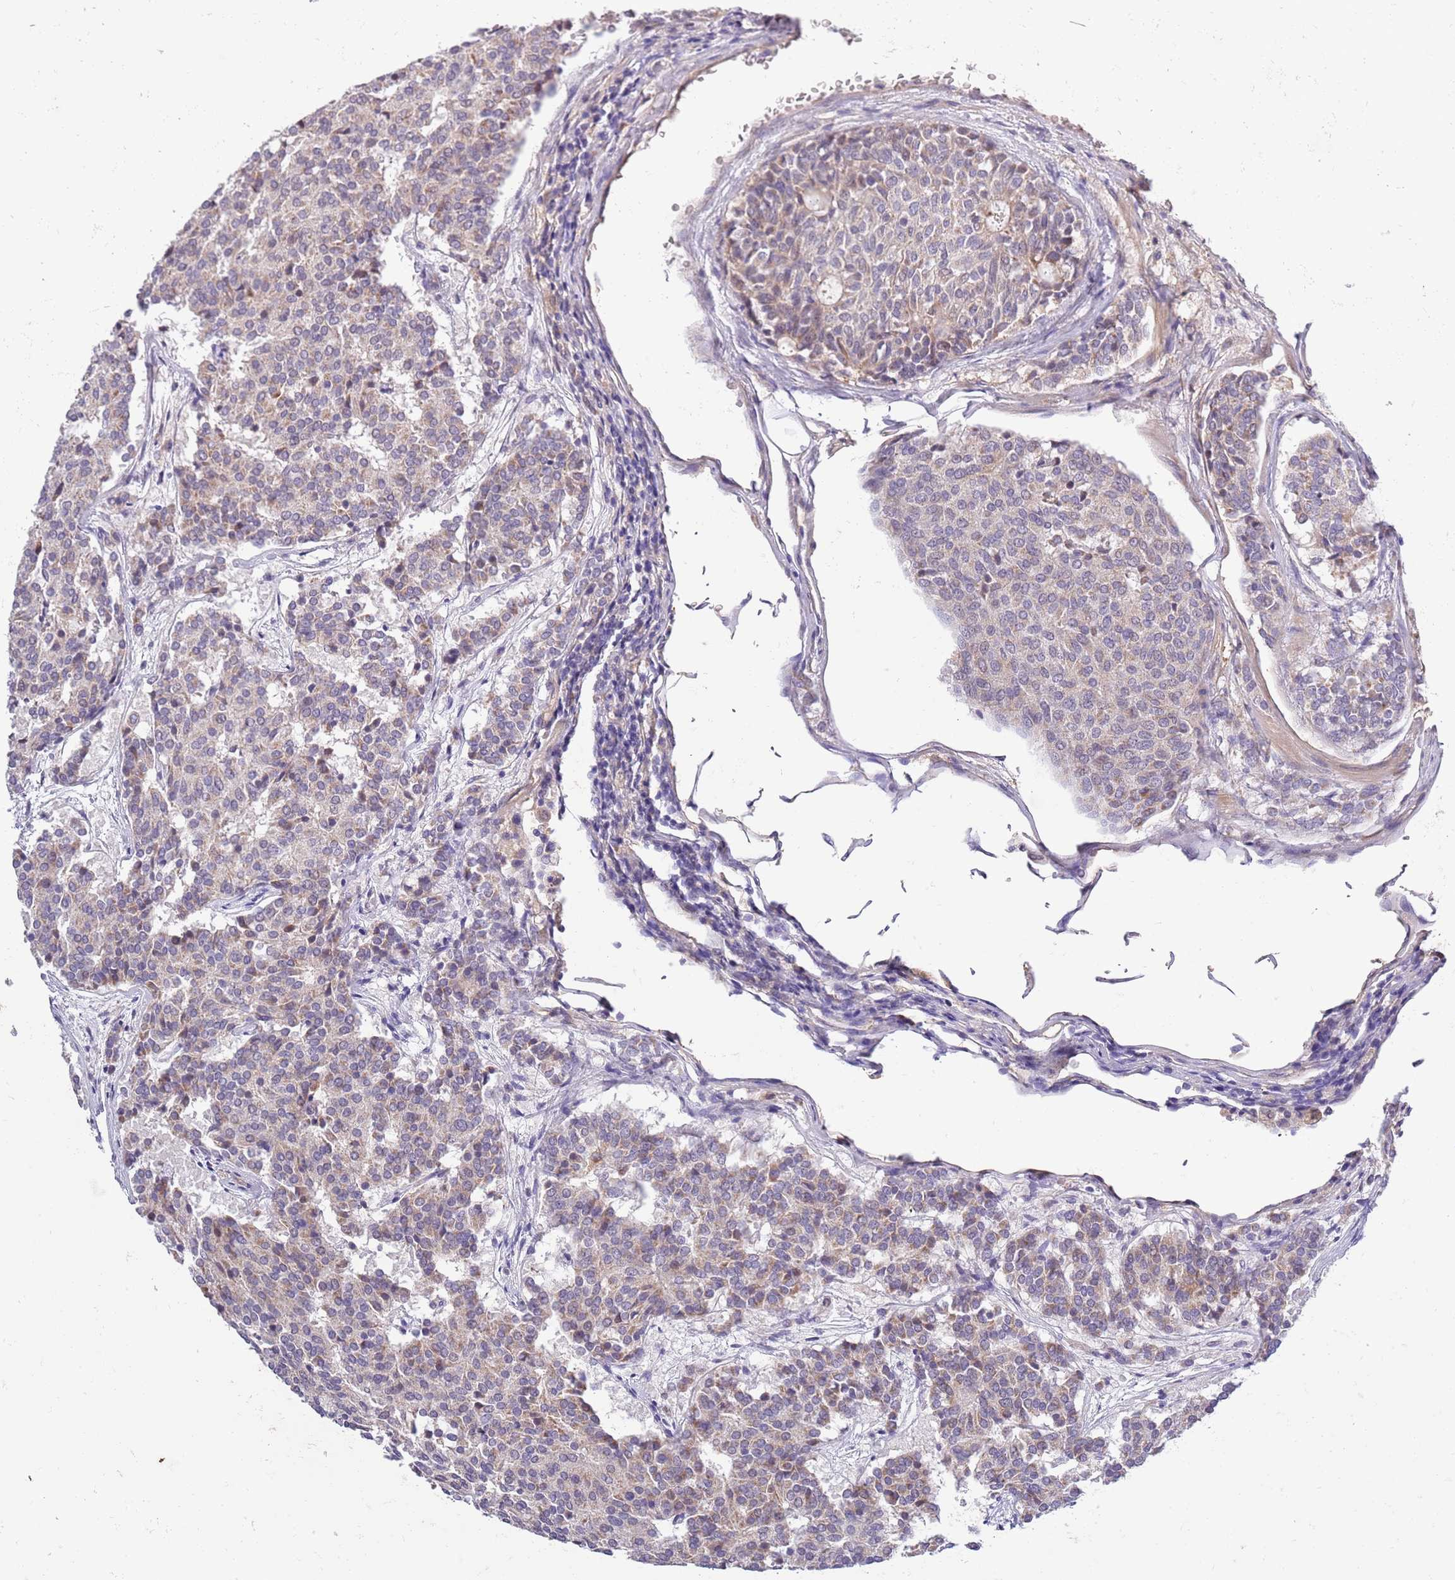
{"staining": {"intensity": "weak", "quantity": "<25%", "location": "cytoplasmic/membranous"}, "tissue": "carcinoid", "cell_type": "Tumor cells", "image_type": "cancer", "snomed": [{"axis": "morphology", "description": "Carcinoid, malignant, NOS"}, {"axis": "topography", "description": "Pancreas"}], "caption": "High power microscopy image of an IHC histopathology image of carcinoid (malignant), revealing no significant positivity in tumor cells.", "gene": "LIPJ", "patient": {"sex": "female", "age": 54}}